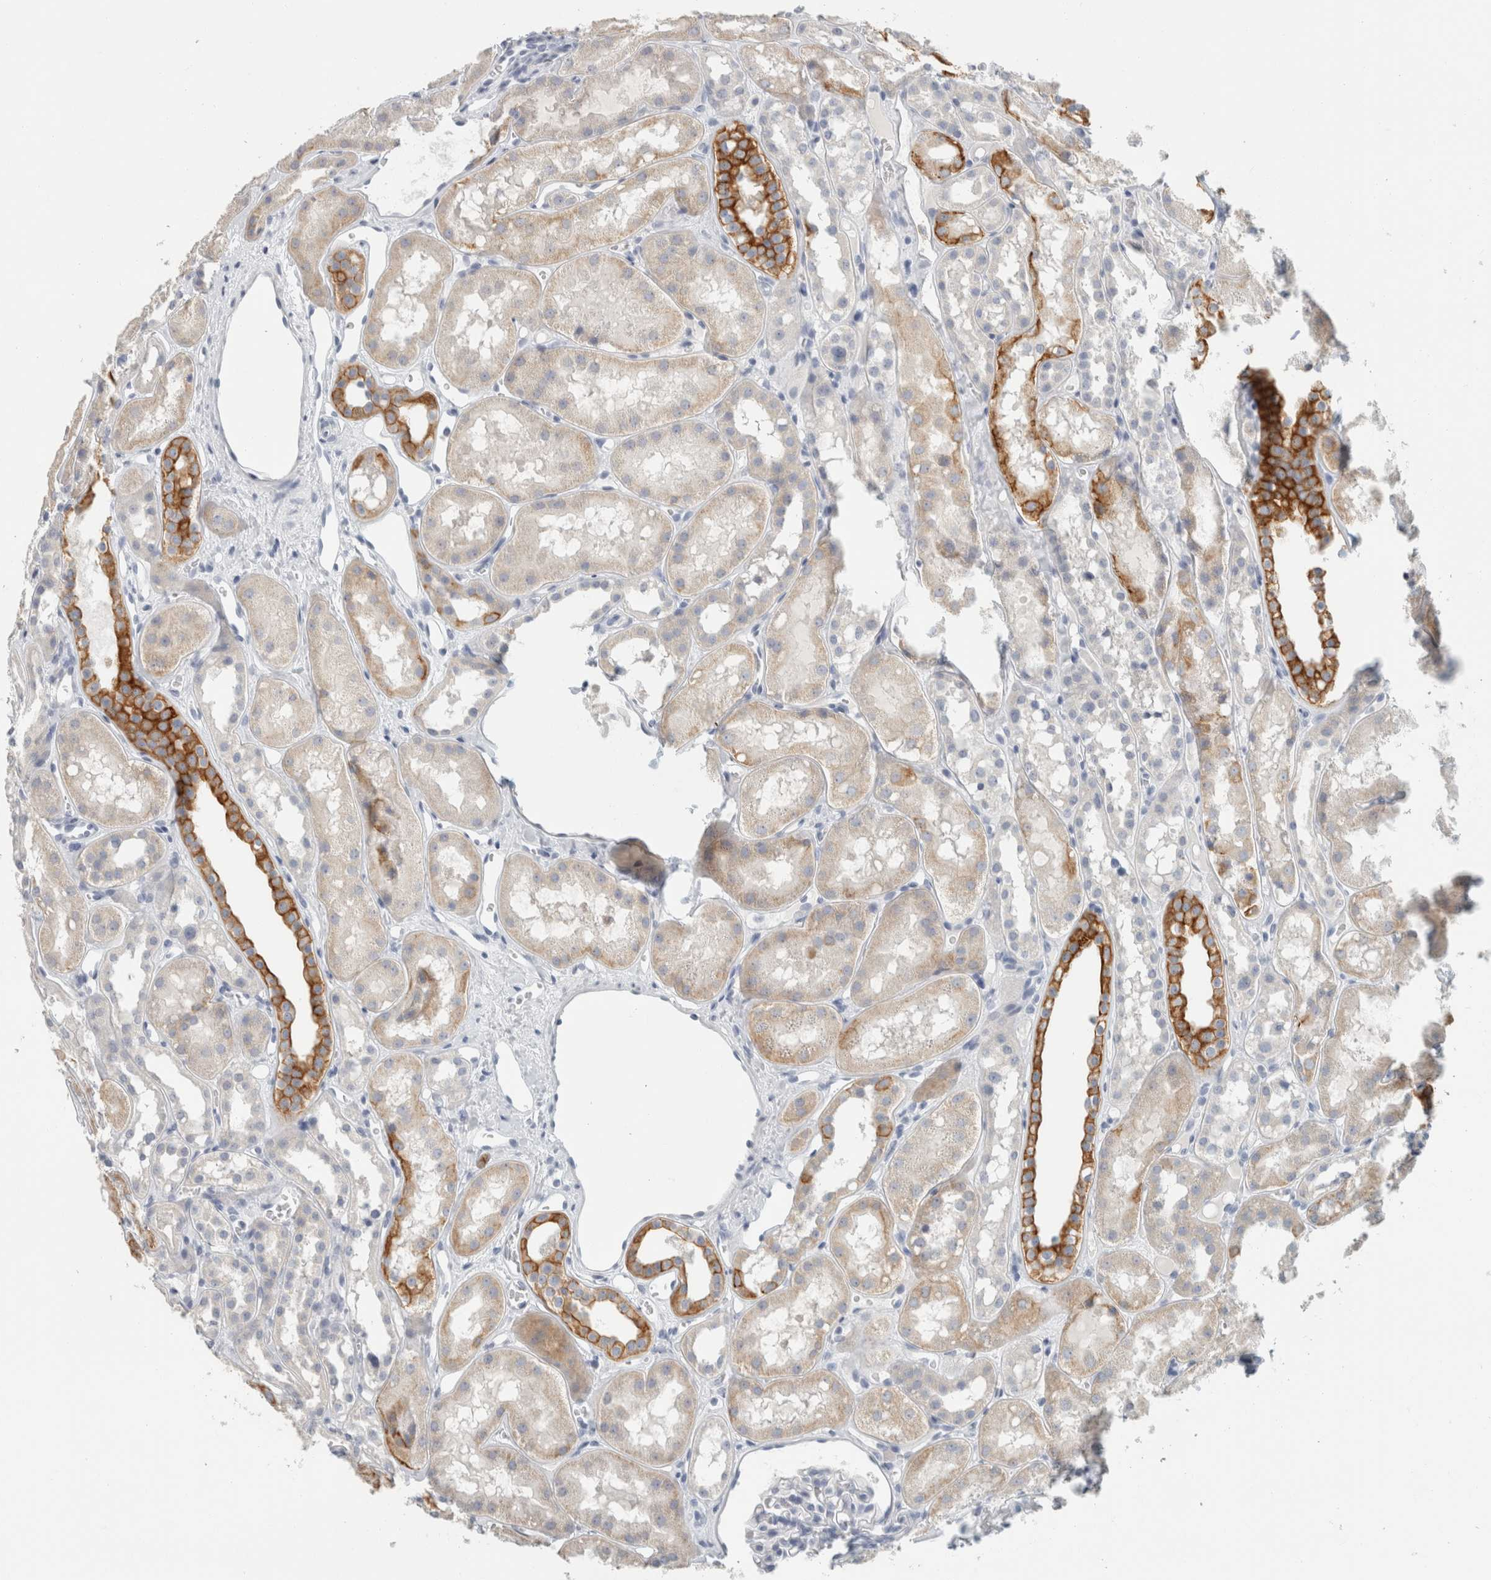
{"staining": {"intensity": "negative", "quantity": "none", "location": "none"}, "tissue": "kidney", "cell_type": "Cells in glomeruli", "image_type": "normal", "snomed": [{"axis": "morphology", "description": "Normal tissue, NOS"}, {"axis": "topography", "description": "Kidney"}], "caption": "Histopathology image shows no significant protein expression in cells in glomeruli of benign kidney.", "gene": "SLC28A3", "patient": {"sex": "male", "age": 16}}